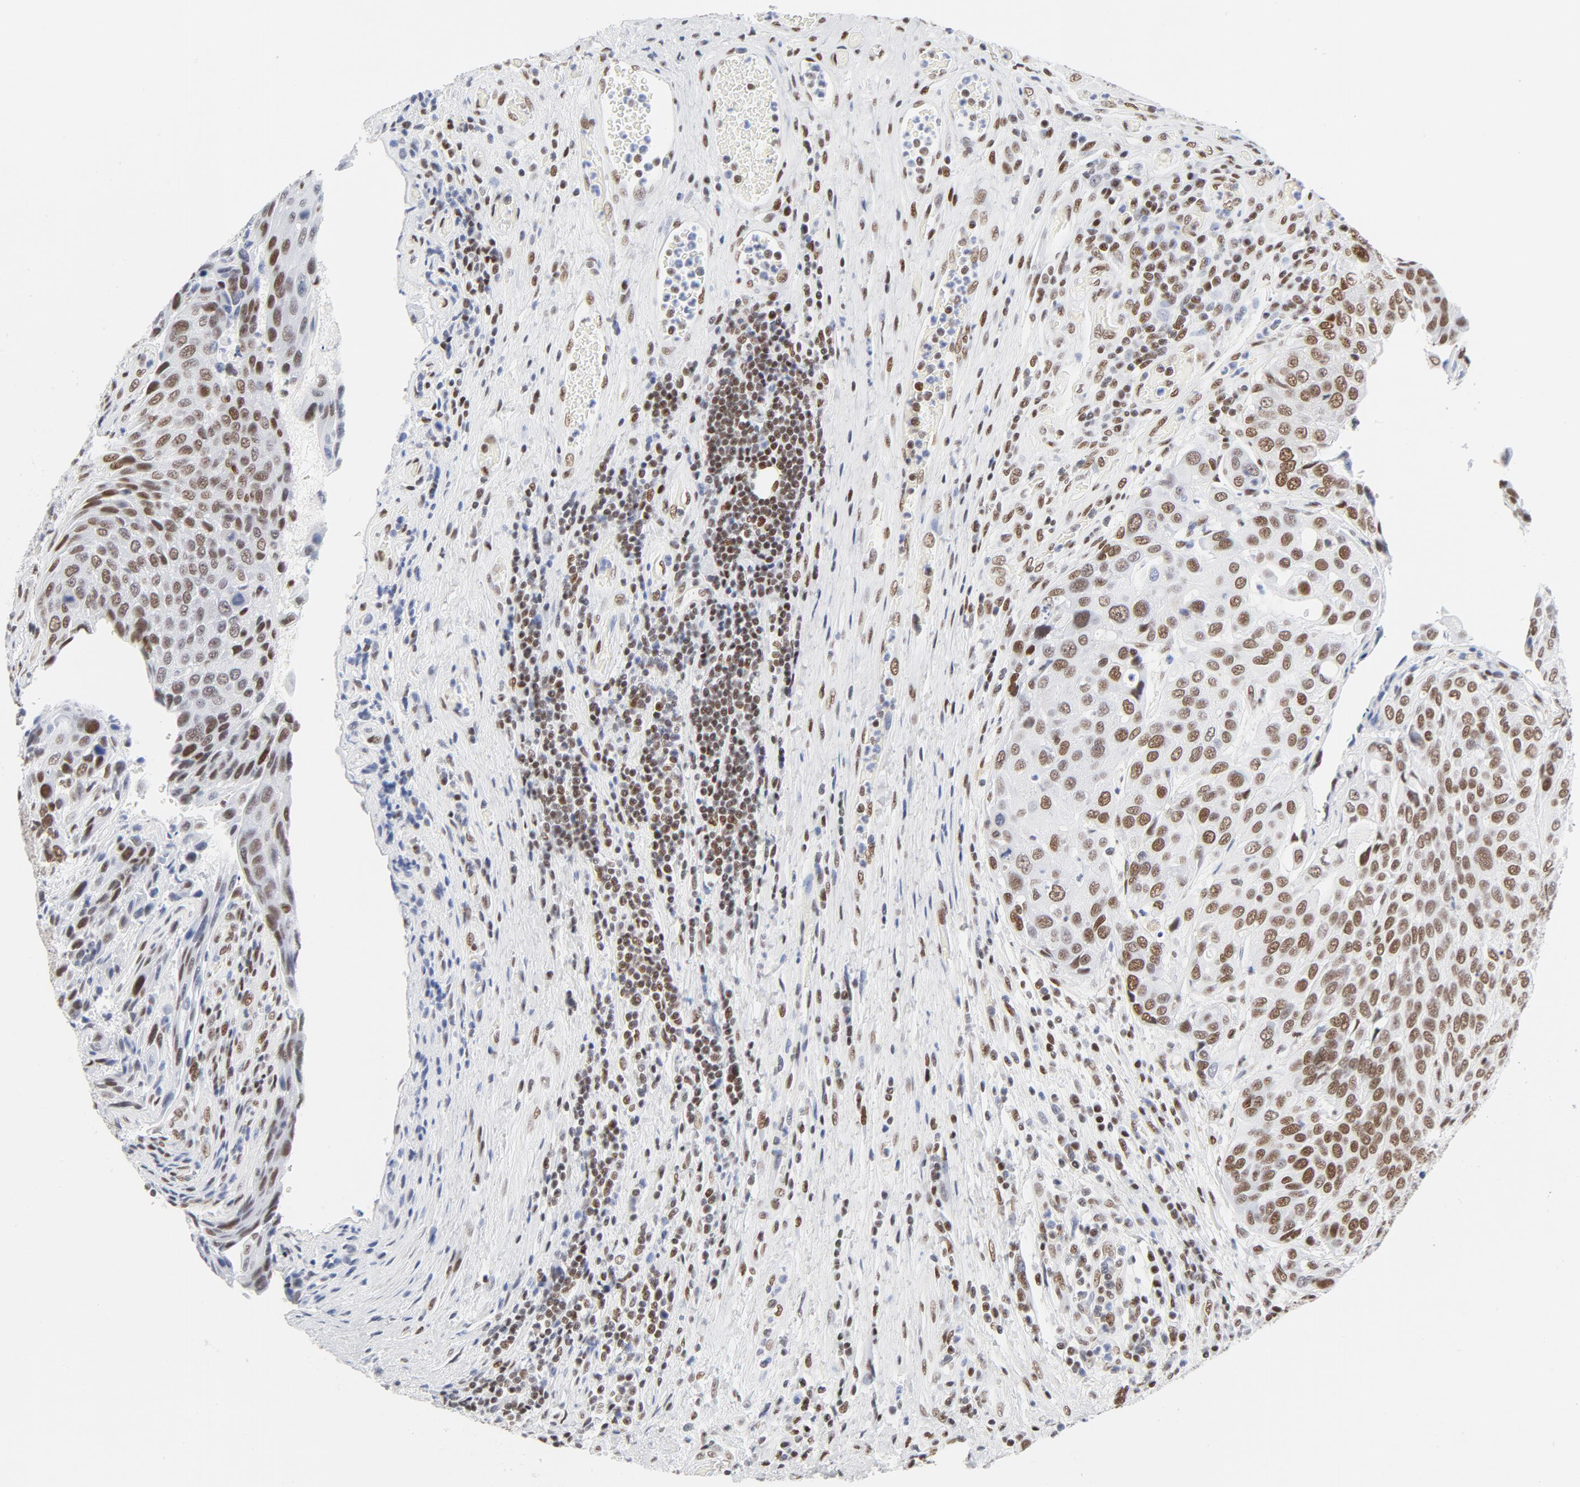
{"staining": {"intensity": "moderate", "quantity": ">75%", "location": "nuclear"}, "tissue": "urothelial cancer", "cell_type": "Tumor cells", "image_type": "cancer", "snomed": [{"axis": "morphology", "description": "Urothelial carcinoma, High grade"}, {"axis": "topography", "description": "Urinary bladder"}], "caption": "About >75% of tumor cells in human urothelial cancer reveal moderate nuclear protein expression as visualized by brown immunohistochemical staining.", "gene": "ATF2", "patient": {"sex": "male", "age": 50}}